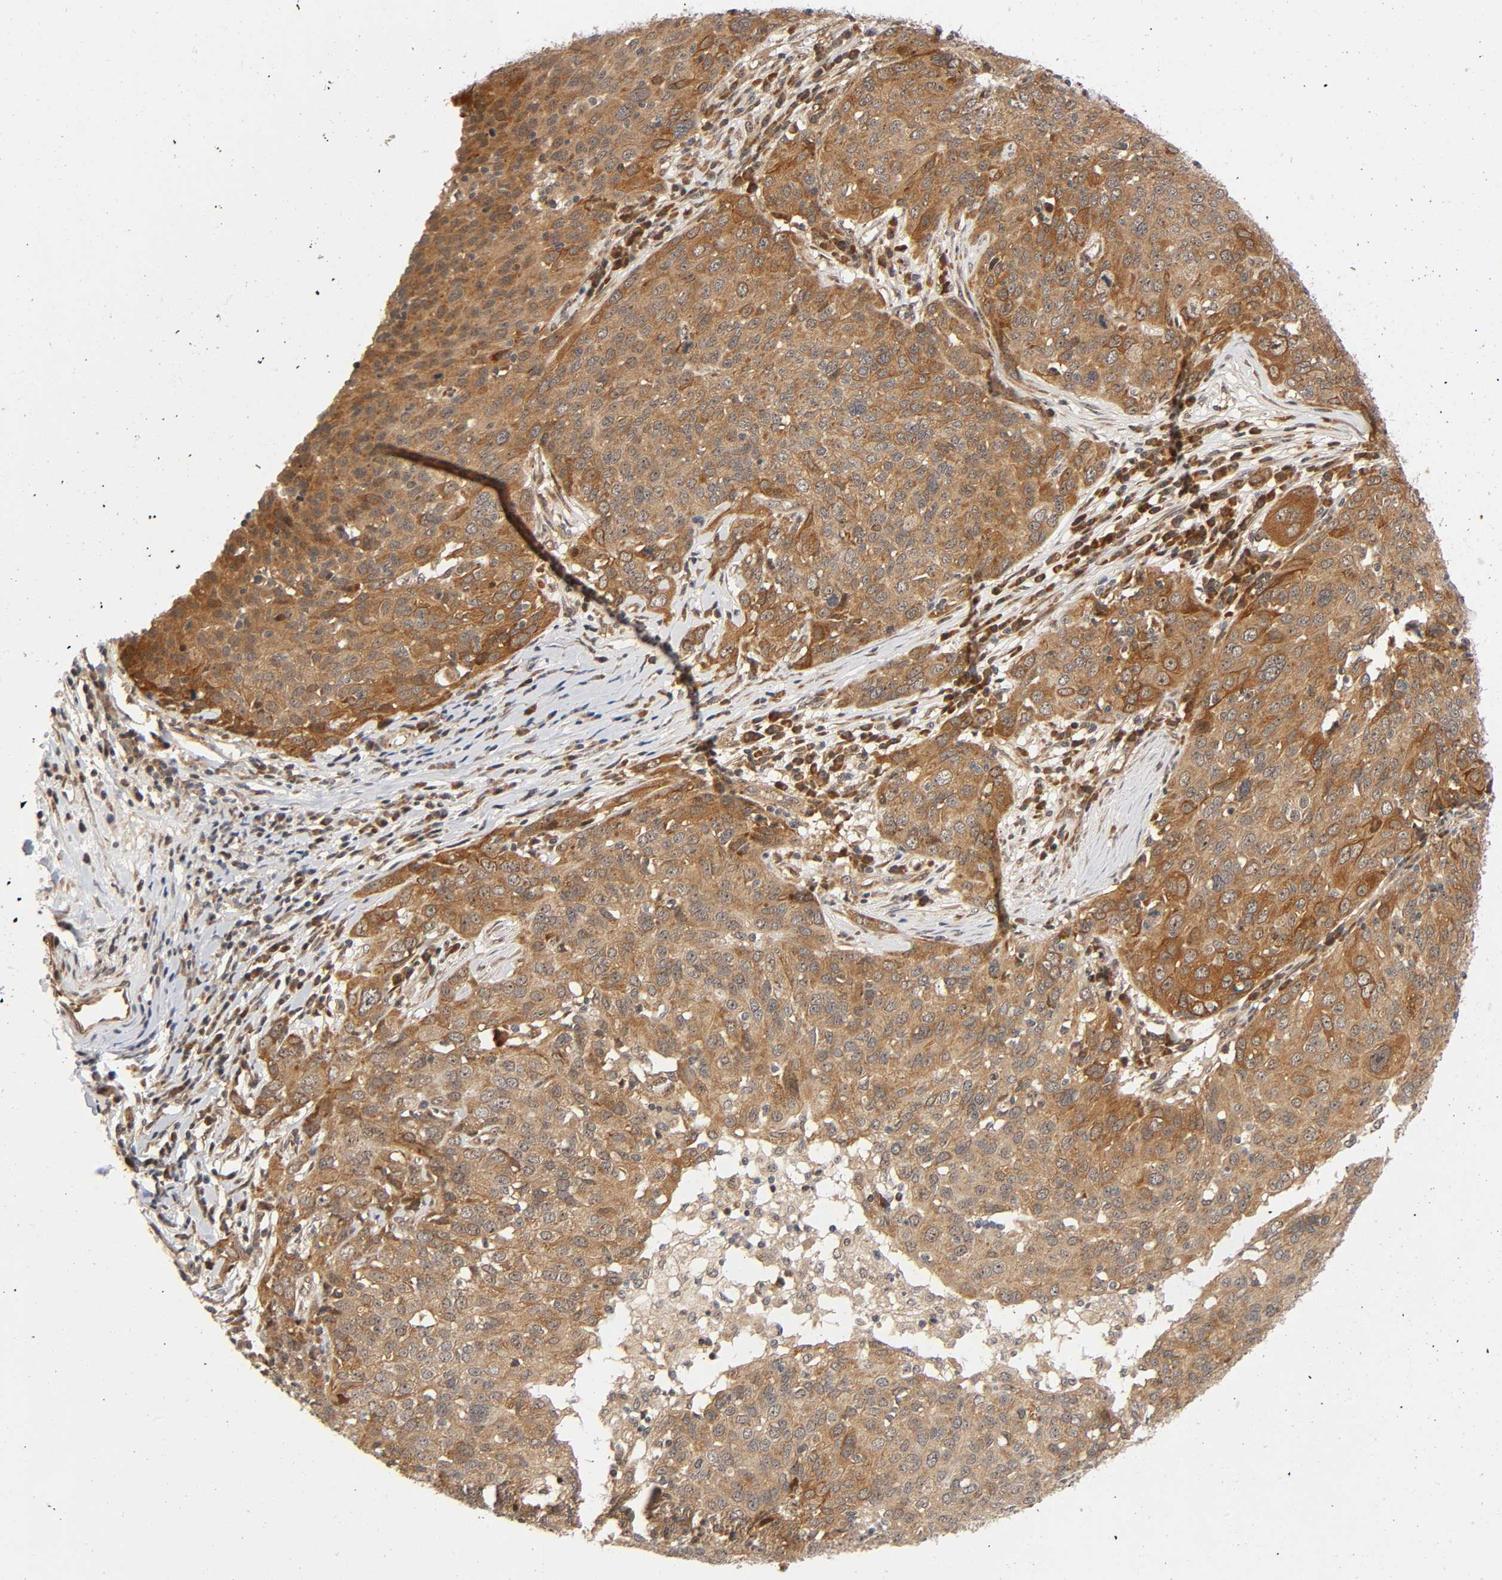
{"staining": {"intensity": "moderate", "quantity": ">75%", "location": "cytoplasmic/membranous"}, "tissue": "ovarian cancer", "cell_type": "Tumor cells", "image_type": "cancer", "snomed": [{"axis": "morphology", "description": "Carcinoma, endometroid"}, {"axis": "topography", "description": "Ovary"}], "caption": "Ovarian cancer stained with DAB IHC exhibits medium levels of moderate cytoplasmic/membranous expression in approximately >75% of tumor cells.", "gene": "IQCJ-SCHIP1", "patient": {"sex": "female", "age": 50}}